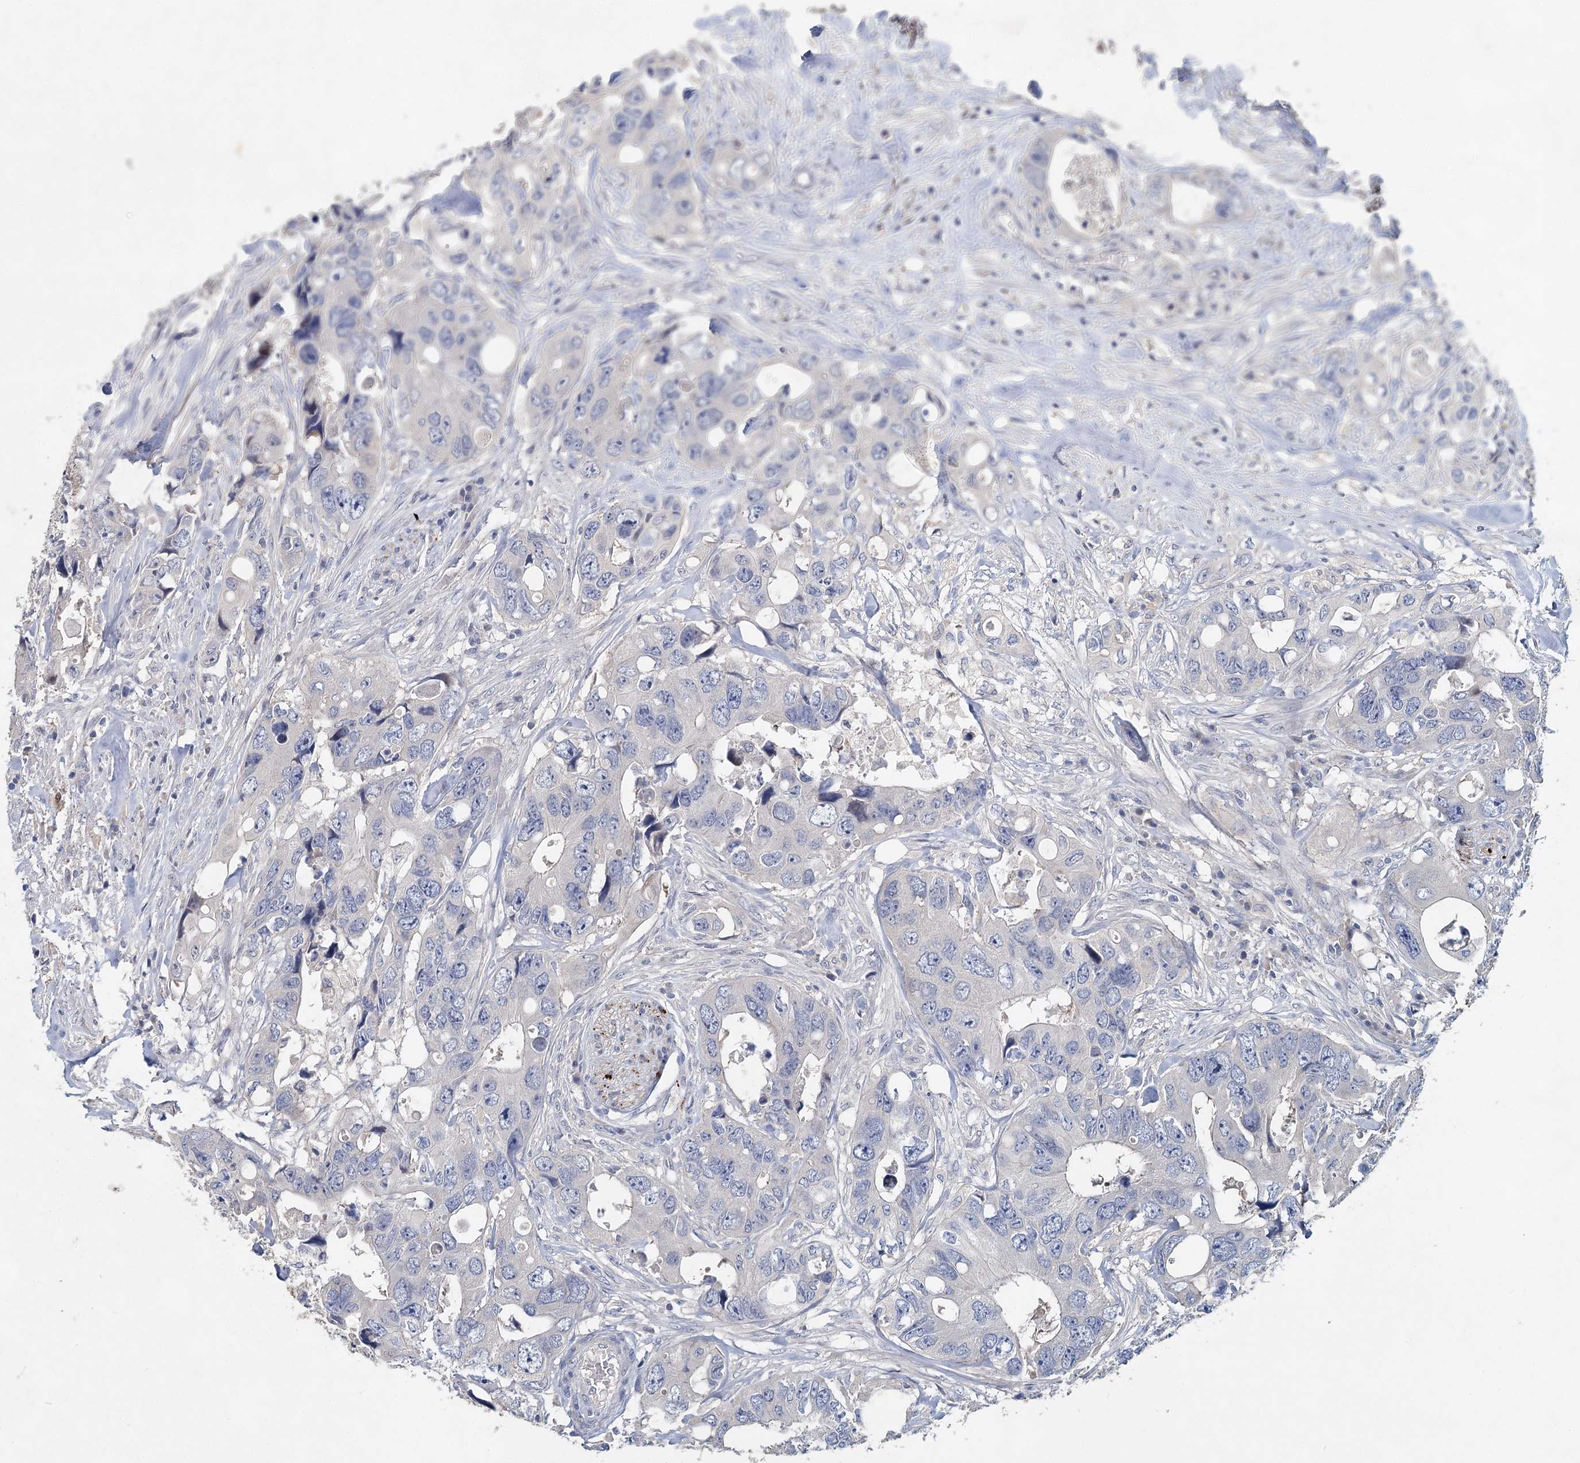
{"staining": {"intensity": "negative", "quantity": "none", "location": "none"}, "tissue": "colorectal cancer", "cell_type": "Tumor cells", "image_type": "cancer", "snomed": [{"axis": "morphology", "description": "Adenocarcinoma, NOS"}, {"axis": "topography", "description": "Rectum"}], "caption": "IHC histopathology image of adenocarcinoma (colorectal) stained for a protein (brown), which demonstrates no expression in tumor cells. (Stains: DAB immunohistochemistry (IHC) with hematoxylin counter stain, Microscopy: brightfield microscopy at high magnification).", "gene": "SLC19A3", "patient": {"sex": "male", "age": 57}}